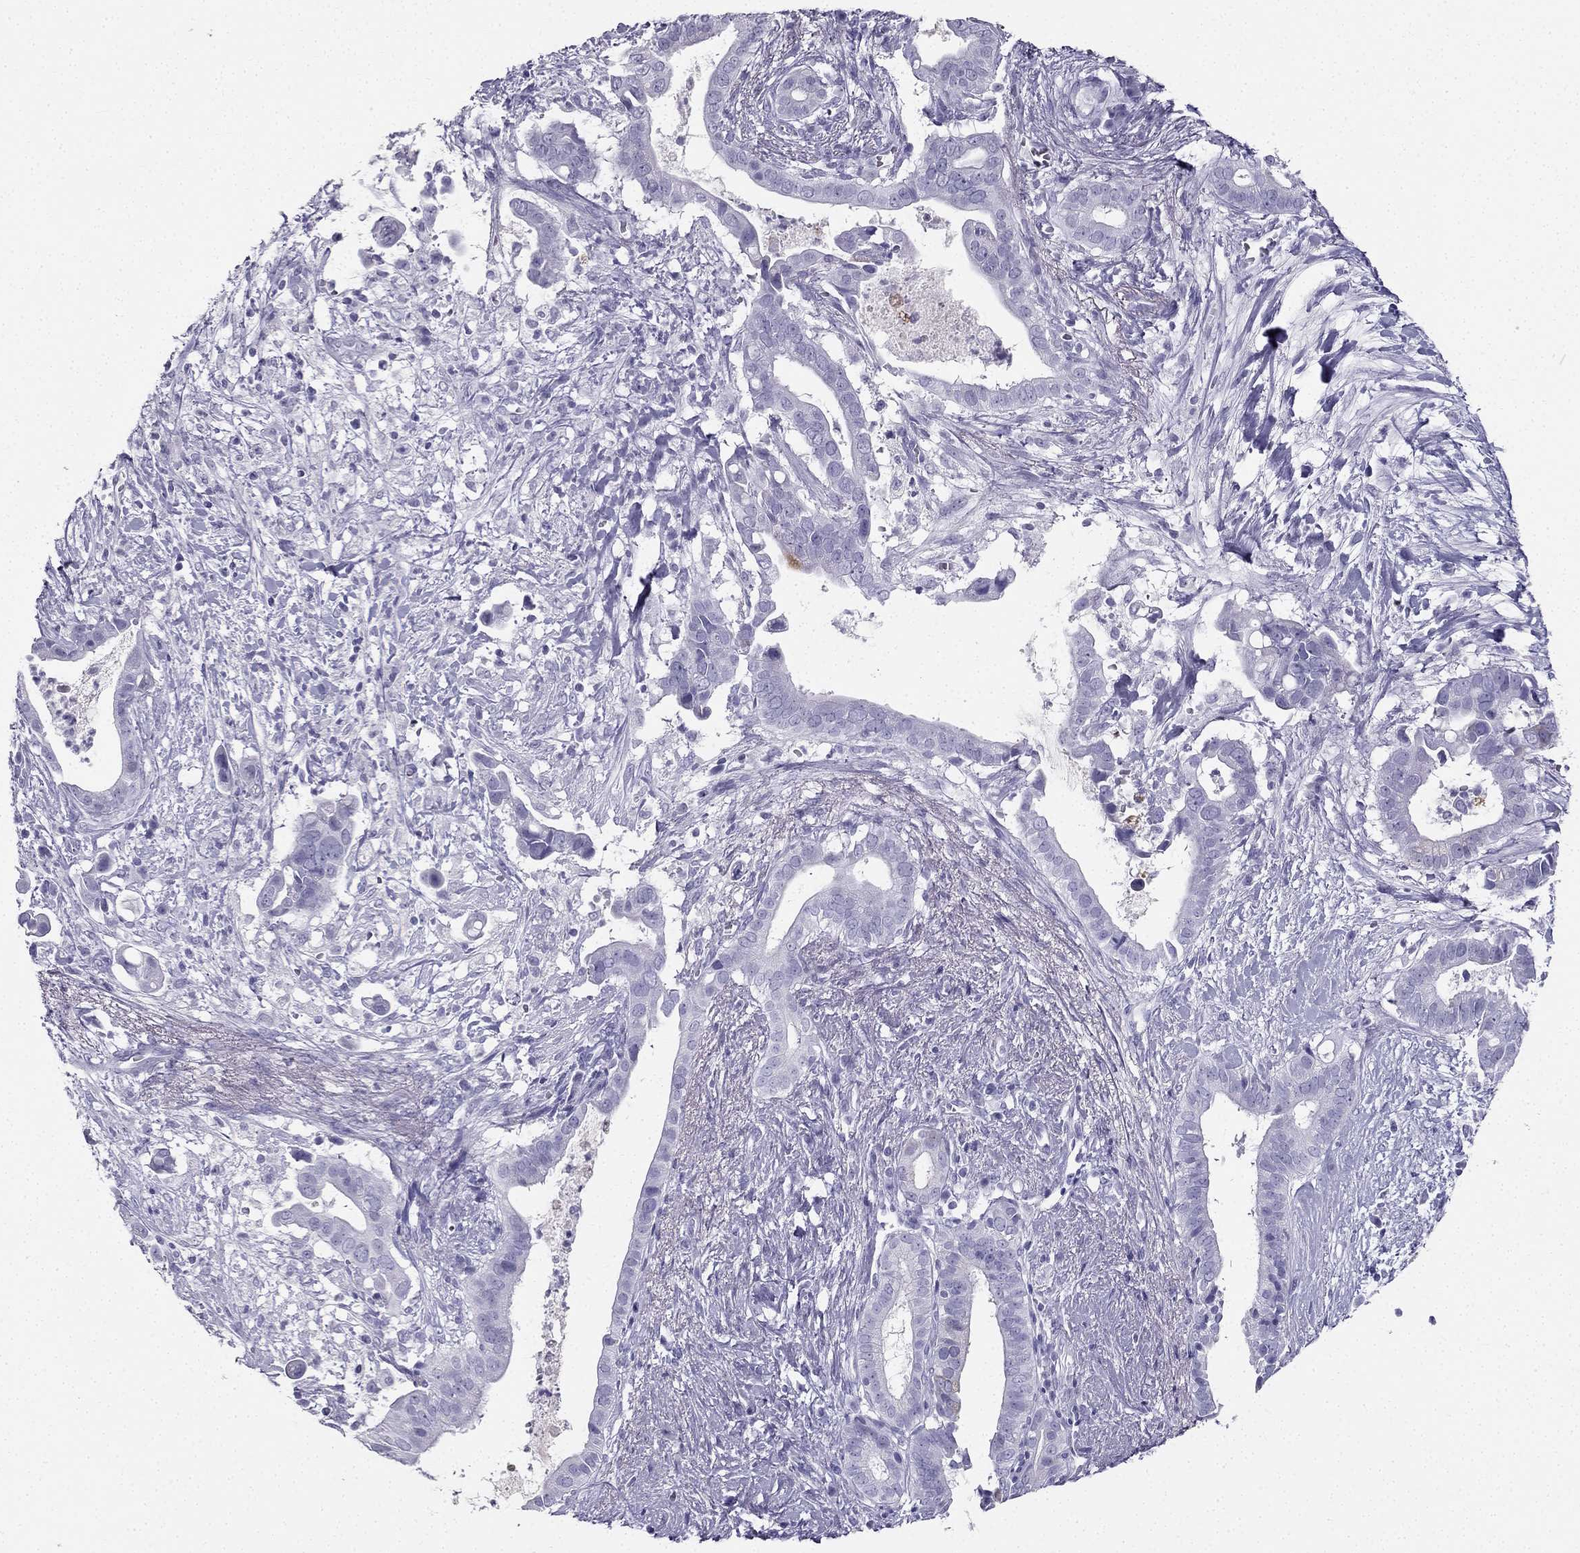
{"staining": {"intensity": "negative", "quantity": "none", "location": "none"}, "tissue": "pancreatic cancer", "cell_type": "Tumor cells", "image_type": "cancer", "snomed": [{"axis": "morphology", "description": "Adenocarcinoma, NOS"}, {"axis": "topography", "description": "Pancreas"}], "caption": "This is an immunohistochemistry (IHC) image of human pancreatic cancer (adenocarcinoma). There is no positivity in tumor cells.", "gene": "TFF3", "patient": {"sex": "male", "age": 61}}